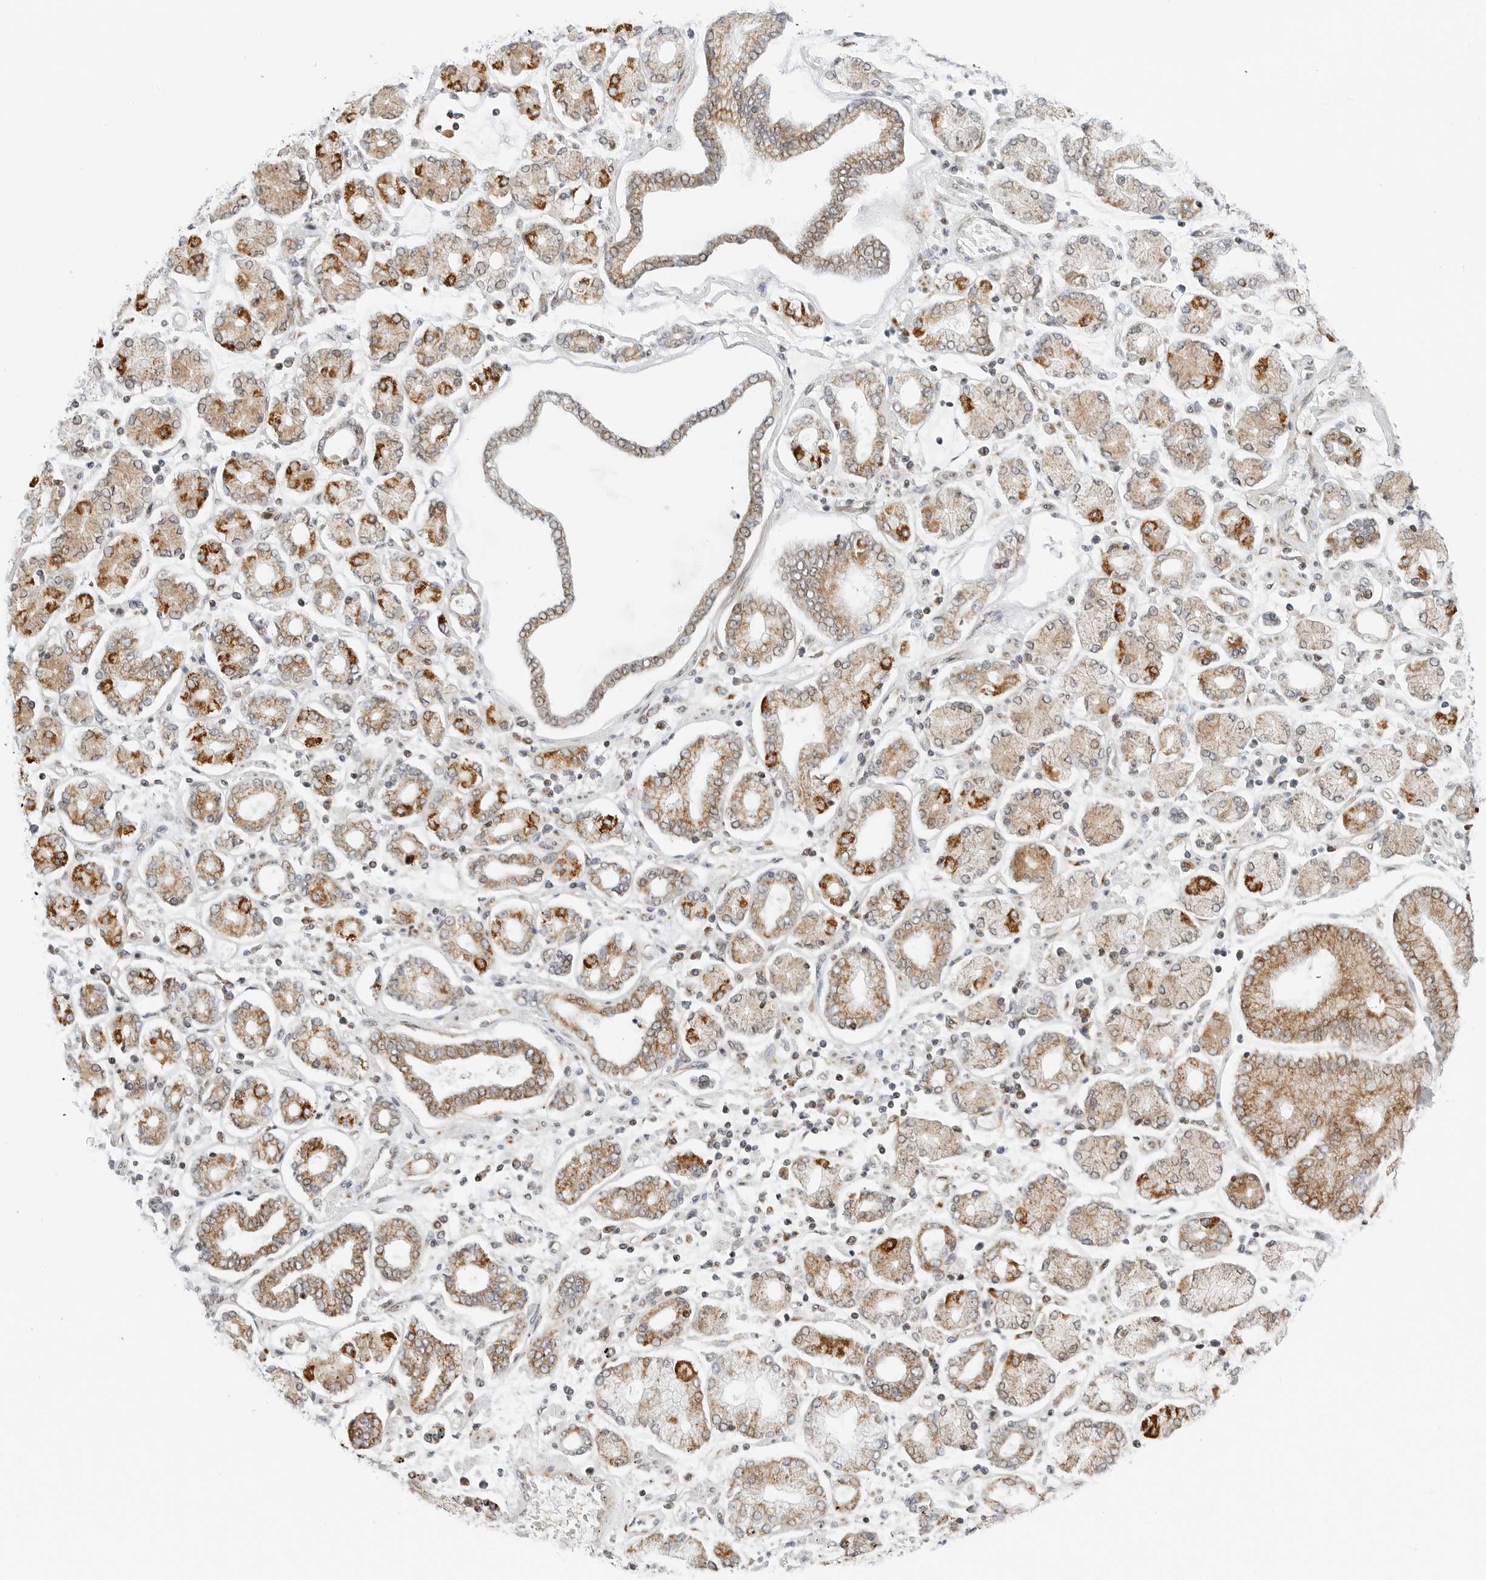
{"staining": {"intensity": "moderate", "quantity": ">75%", "location": "cytoplasmic/membranous"}, "tissue": "stomach cancer", "cell_type": "Tumor cells", "image_type": "cancer", "snomed": [{"axis": "morphology", "description": "Adenocarcinoma, NOS"}, {"axis": "topography", "description": "Stomach"}], "caption": "Tumor cells exhibit moderate cytoplasmic/membranous staining in about >75% of cells in stomach cancer.", "gene": "RIMKLA", "patient": {"sex": "male", "age": 76}}